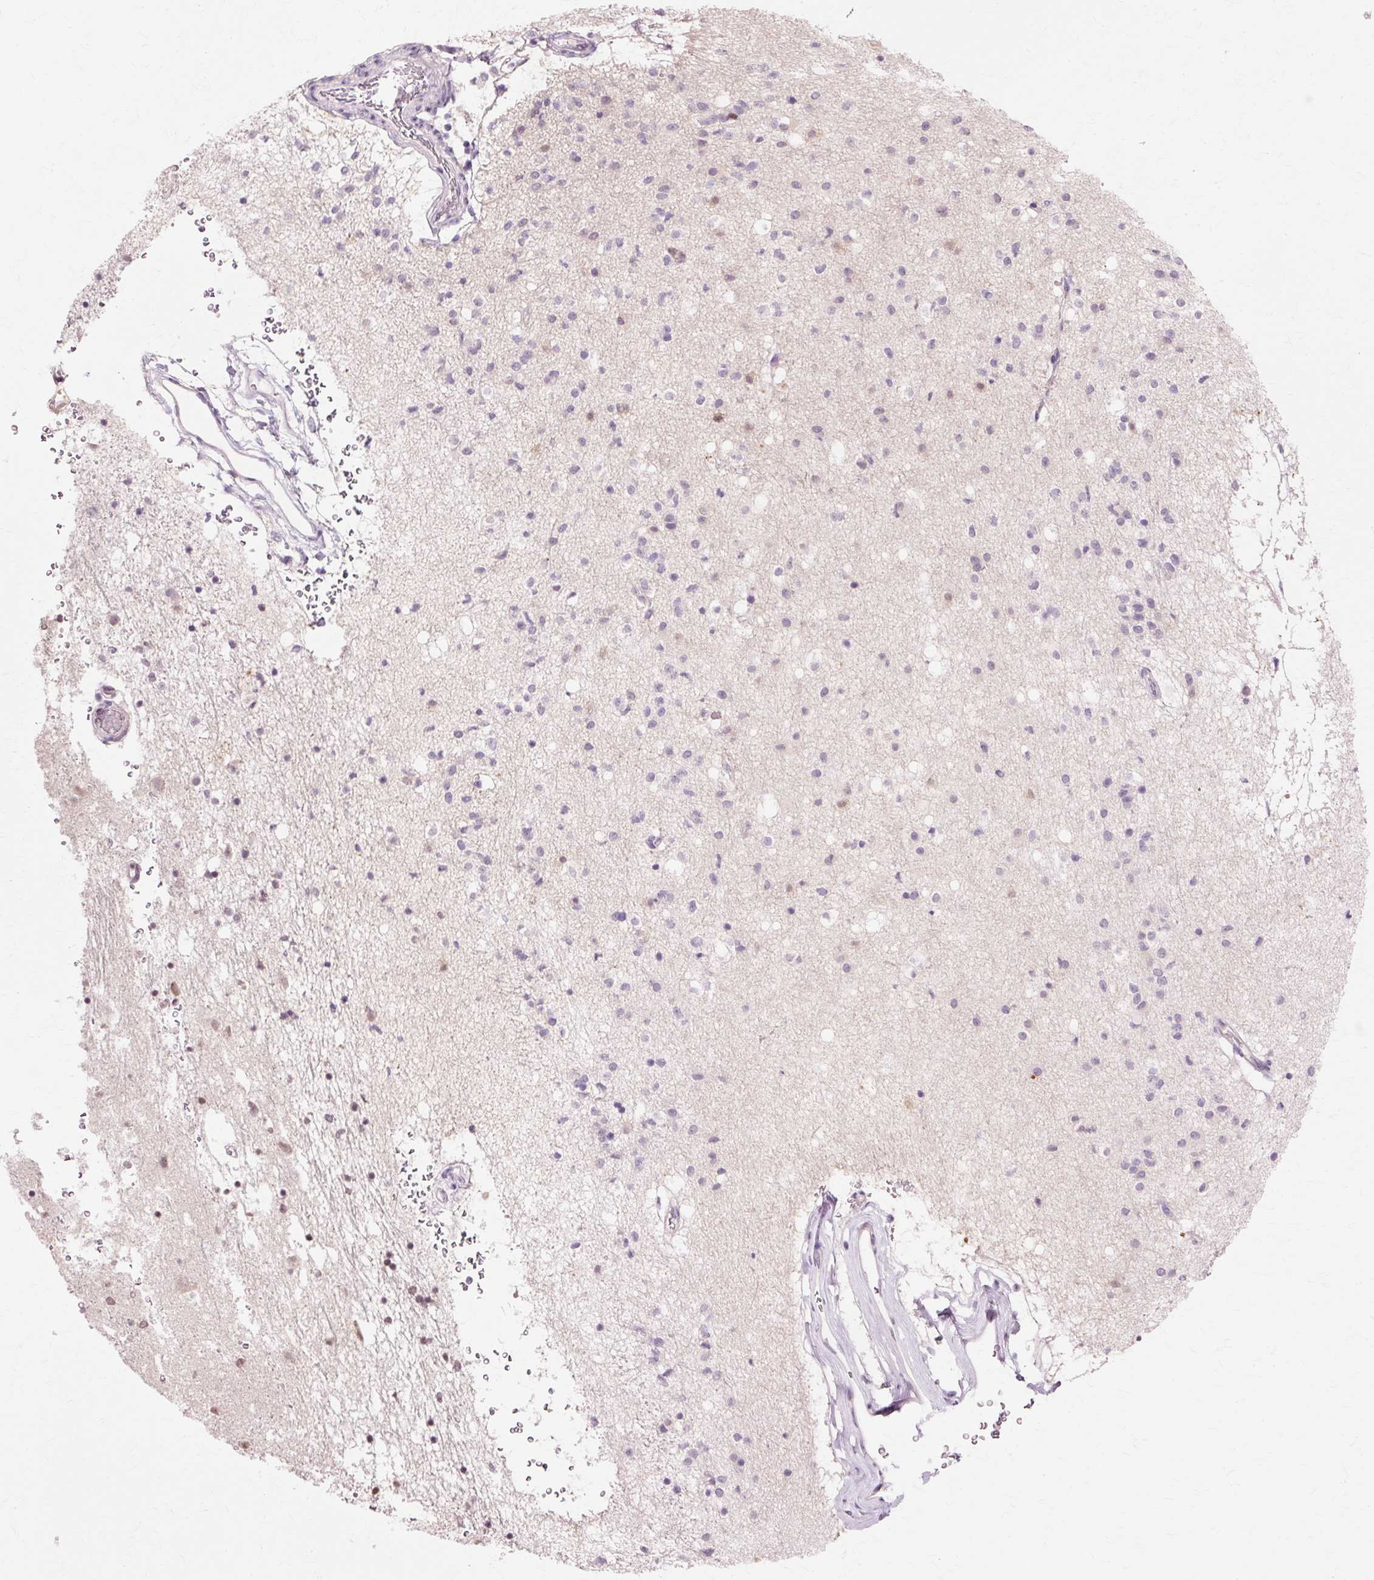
{"staining": {"intensity": "moderate", "quantity": "<25%", "location": "nuclear"}, "tissue": "caudate", "cell_type": "Glial cells", "image_type": "normal", "snomed": [{"axis": "morphology", "description": "Normal tissue, NOS"}, {"axis": "topography", "description": "Lateral ventricle wall"}], "caption": "A brown stain labels moderate nuclear positivity of a protein in glial cells of unremarkable human caudate. (DAB (3,3'-diaminobenzidine) = brown stain, brightfield microscopy at high magnification).", "gene": "VN1R2", "patient": {"sex": "male", "age": 58}}